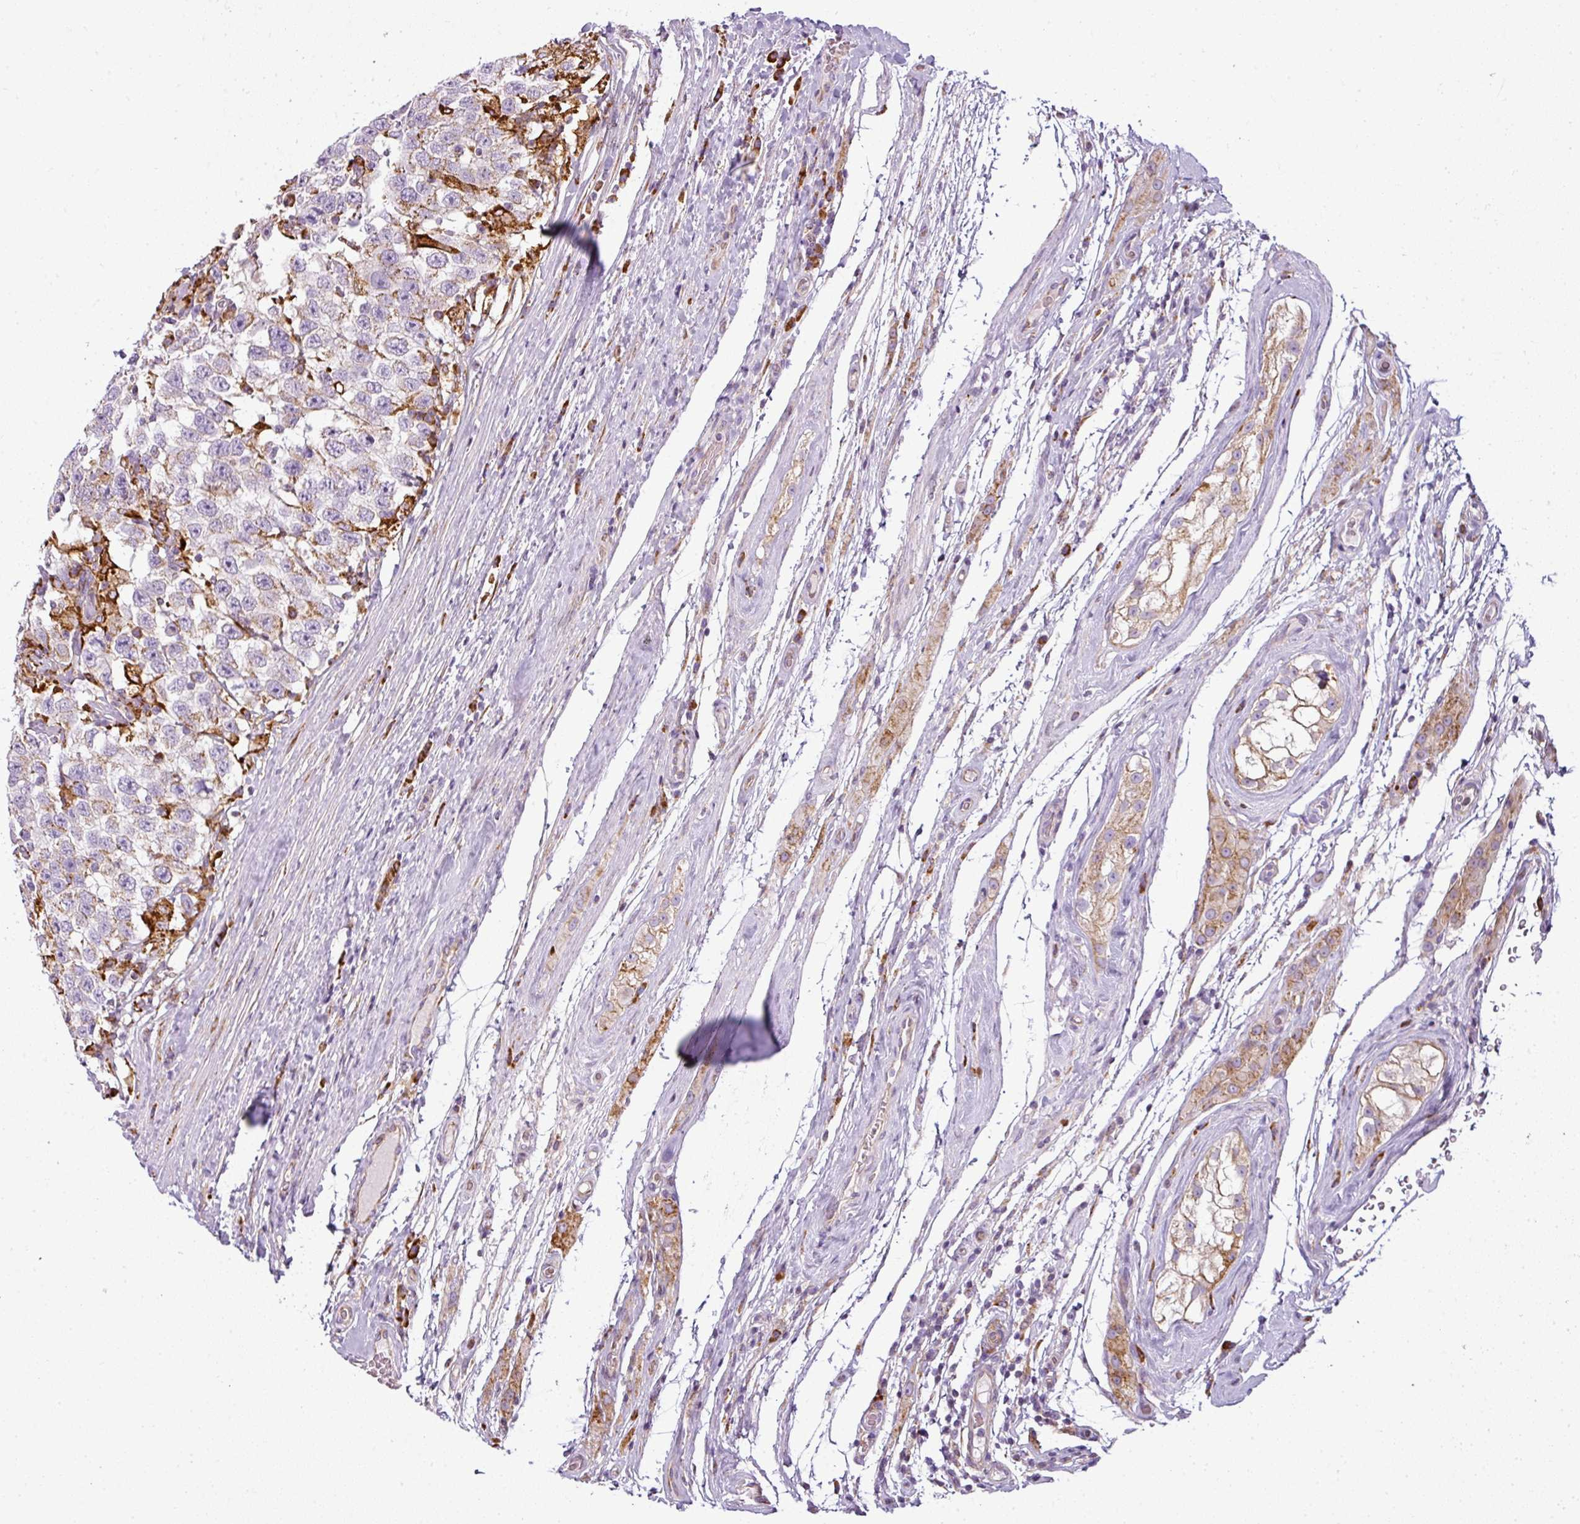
{"staining": {"intensity": "weak", "quantity": "<25%", "location": "cytoplasmic/membranous"}, "tissue": "testis cancer", "cell_type": "Tumor cells", "image_type": "cancer", "snomed": [{"axis": "morphology", "description": "Seminoma, NOS"}, {"axis": "topography", "description": "Testis"}], "caption": "Tumor cells show no significant protein expression in seminoma (testis).", "gene": "ANKRD18A", "patient": {"sex": "male", "age": 41}}